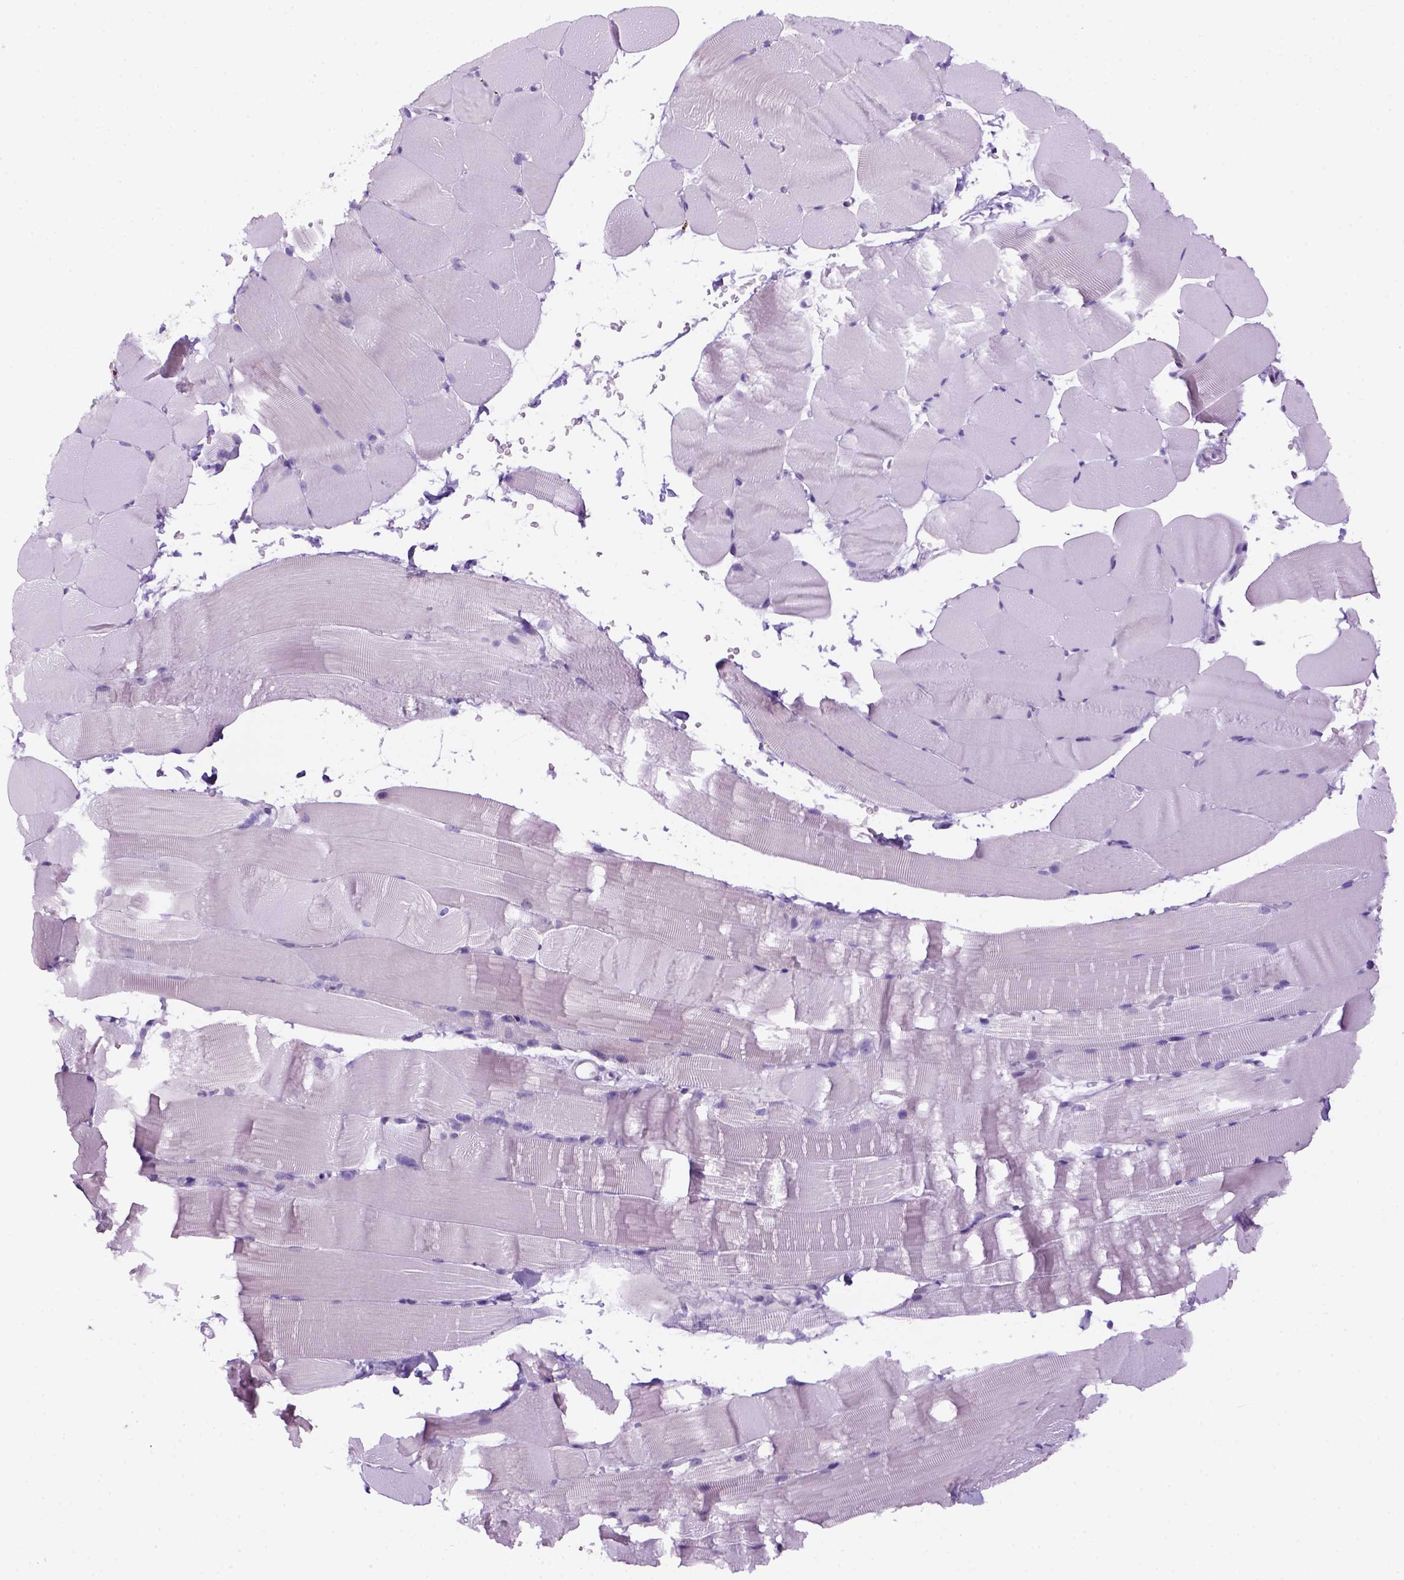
{"staining": {"intensity": "negative", "quantity": "none", "location": "none"}, "tissue": "skeletal muscle", "cell_type": "Myocytes", "image_type": "normal", "snomed": [{"axis": "morphology", "description": "Normal tissue, NOS"}, {"axis": "topography", "description": "Skeletal muscle"}], "caption": "A micrograph of skeletal muscle stained for a protein reveals no brown staining in myocytes.", "gene": "DNAH11", "patient": {"sex": "female", "age": 37}}